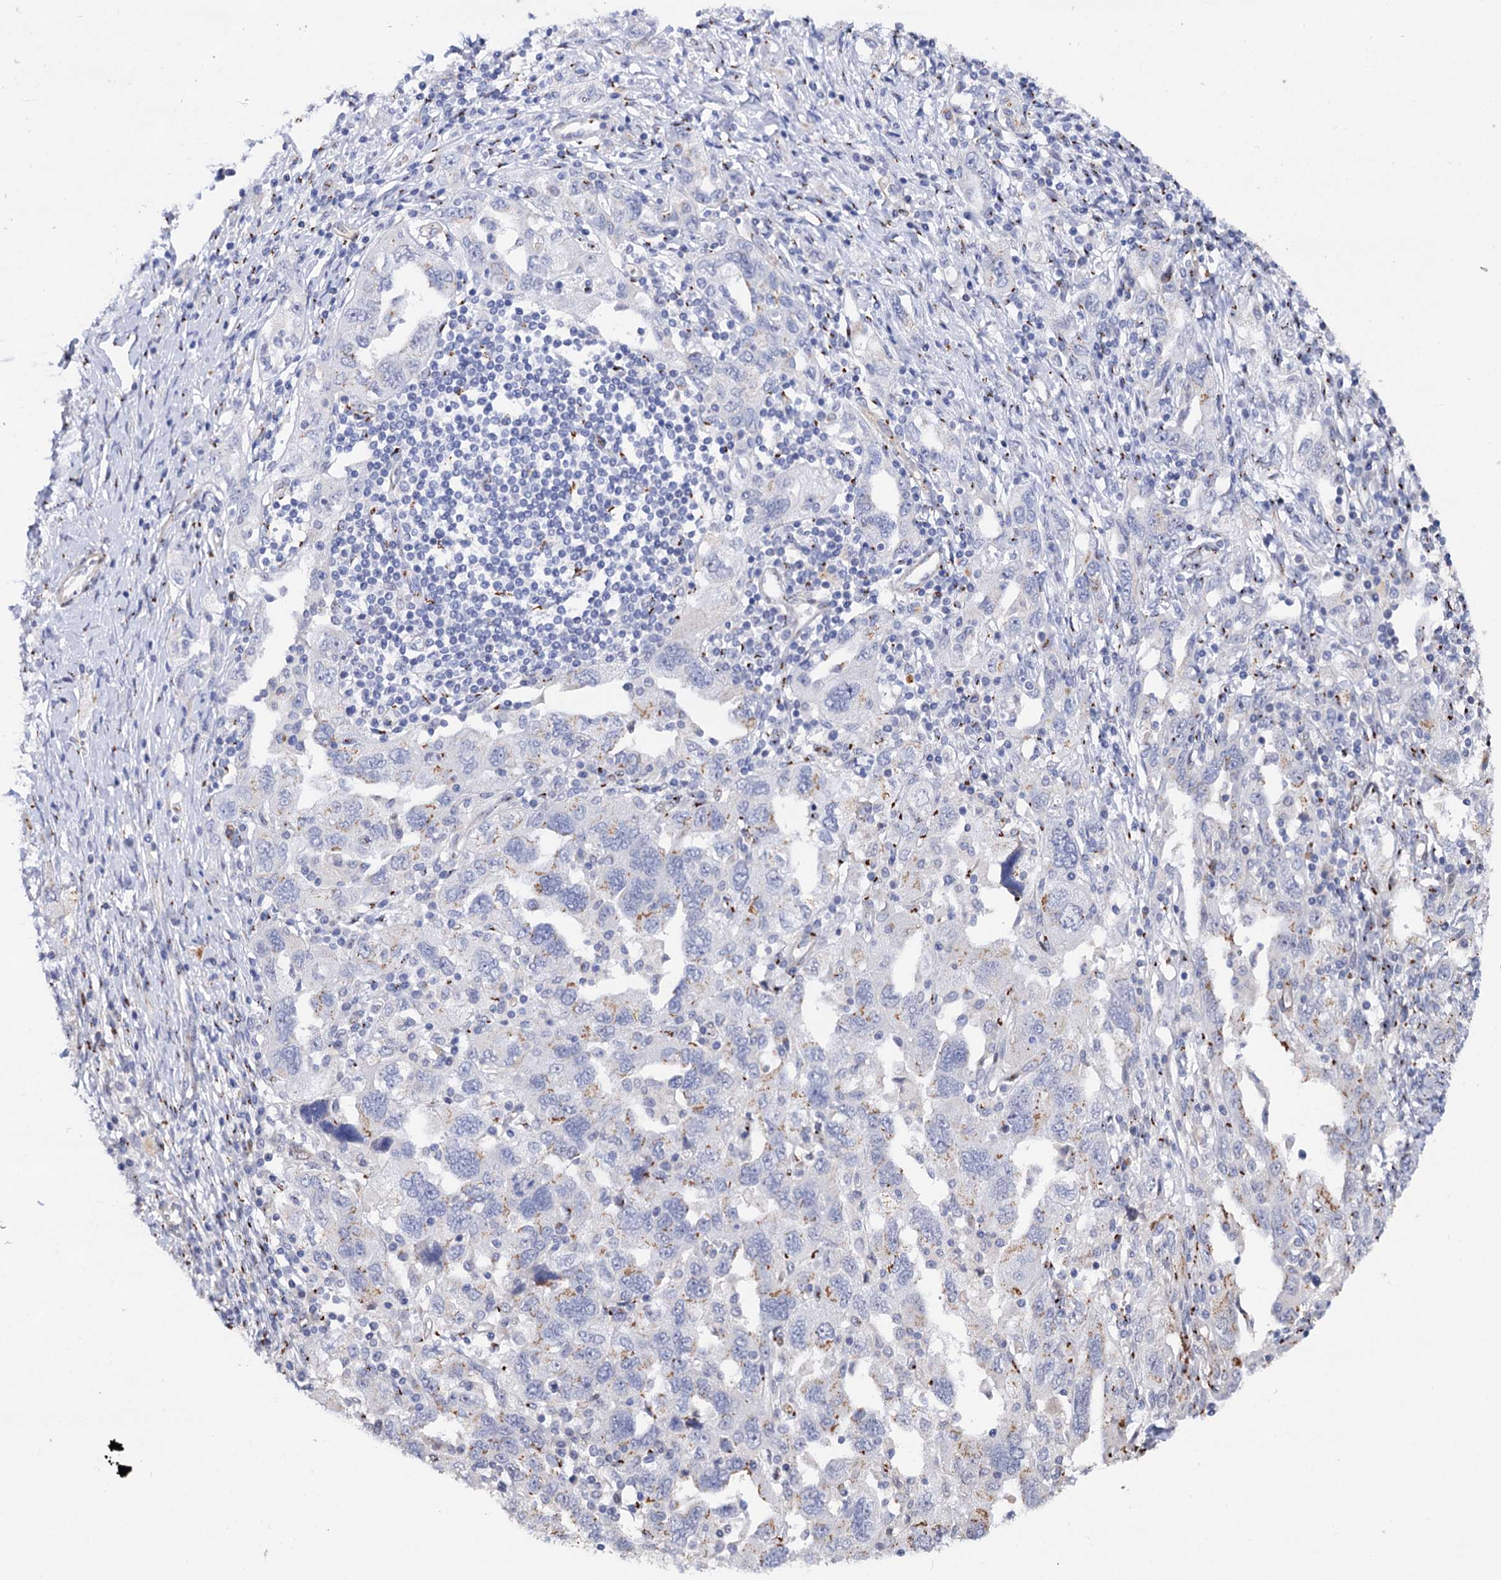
{"staining": {"intensity": "weak", "quantity": "<25%", "location": "cytoplasmic/membranous"}, "tissue": "ovarian cancer", "cell_type": "Tumor cells", "image_type": "cancer", "snomed": [{"axis": "morphology", "description": "Carcinoma, NOS"}, {"axis": "morphology", "description": "Cystadenocarcinoma, serous, NOS"}, {"axis": "topography", "description": "Ovary"}], "caption": "Ovarian cancer was stained to show a protein in brown. There is no significant positivity in tumor cells. (DAB IHC, high magnification).", "gene": "C11orf96", "patient": {"sex": "female", "age": 69}}